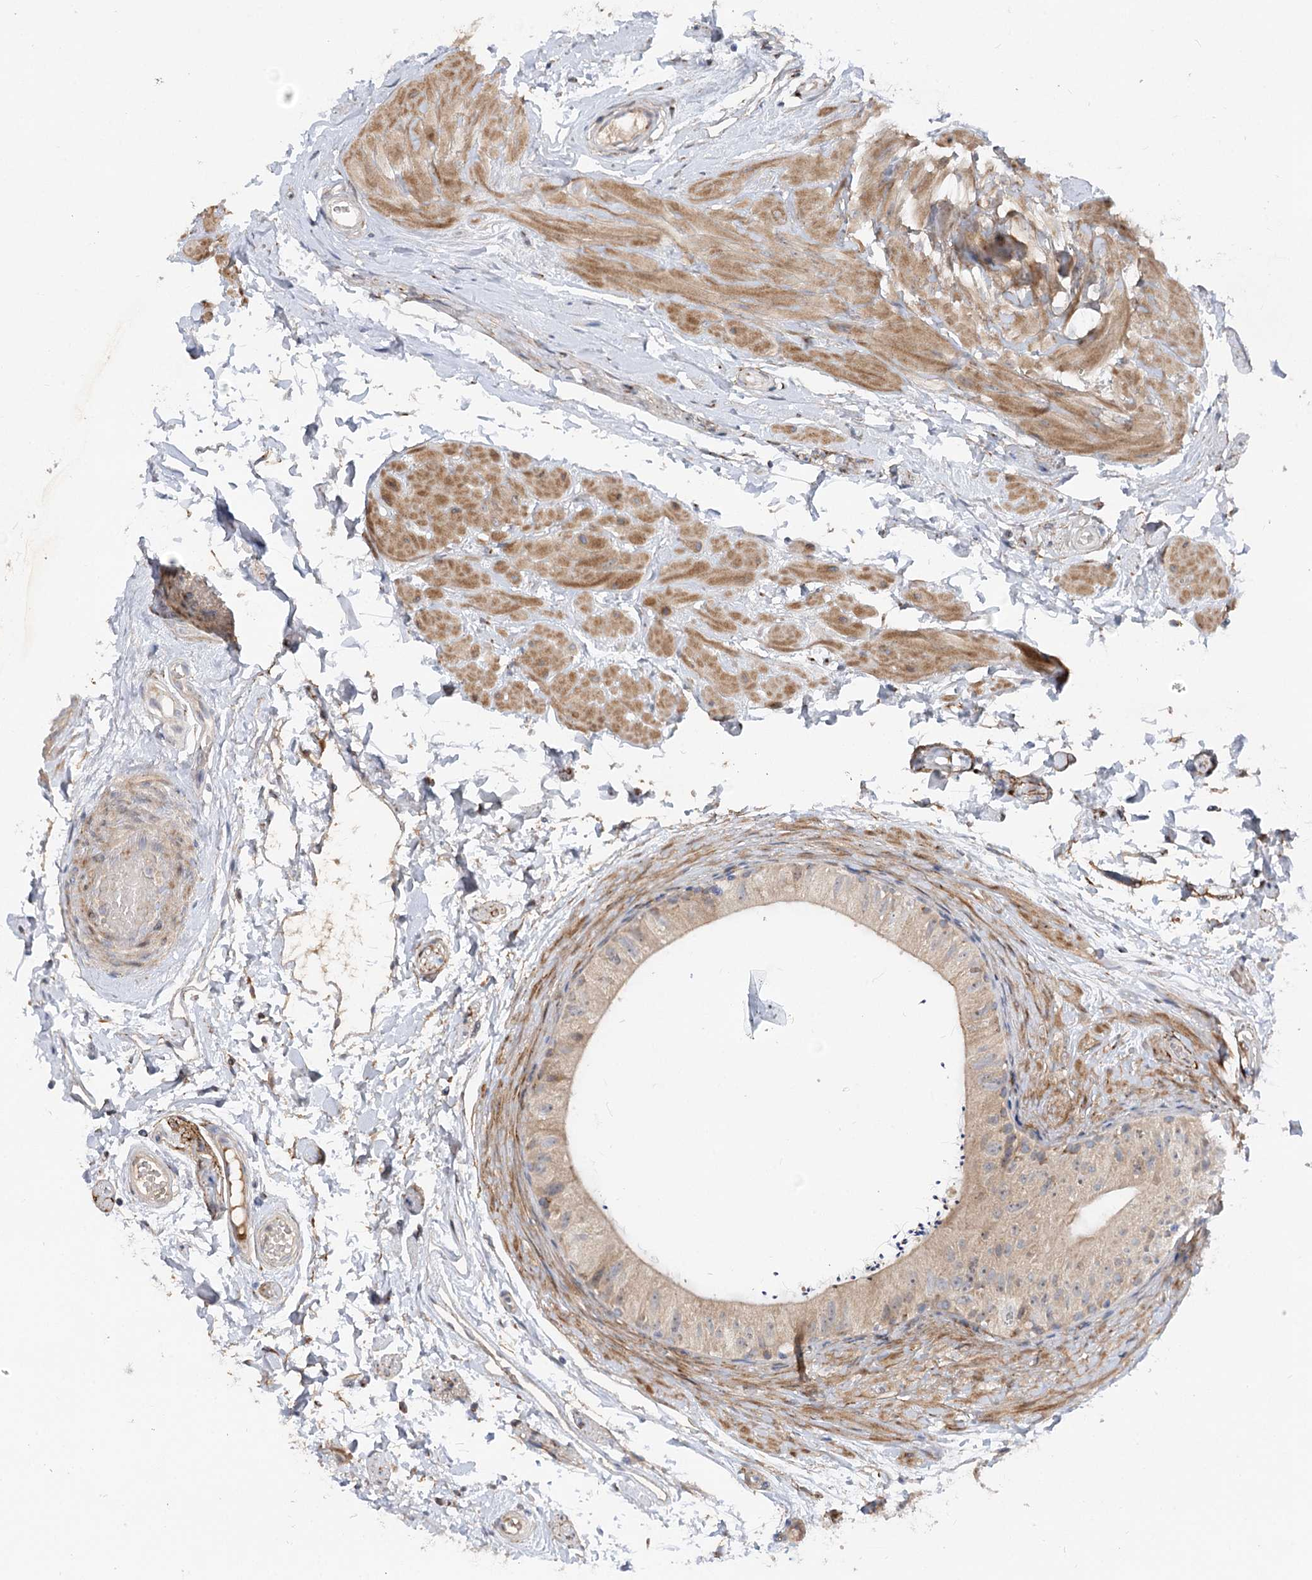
{"staining": {"intensity": "moderate", "quantity": "<25%", "location": "cytoplasmic/membranous"}, "tissue": "epididymis", "cell_type": "Glandular cells", "image_type": "normal", "snomed": [{"axis": "morphology", "description": "Normal tissue, NOS"}, {"axis": "topography", "description": "Epididymis"}], "caption": "A micrograph of human epididymis stained for a protein reveals moderate cytoplasmic/membranous brown staining in glandular cells.", "gene": "FGF19", "patient": {"sex": "male", "age": 50}}